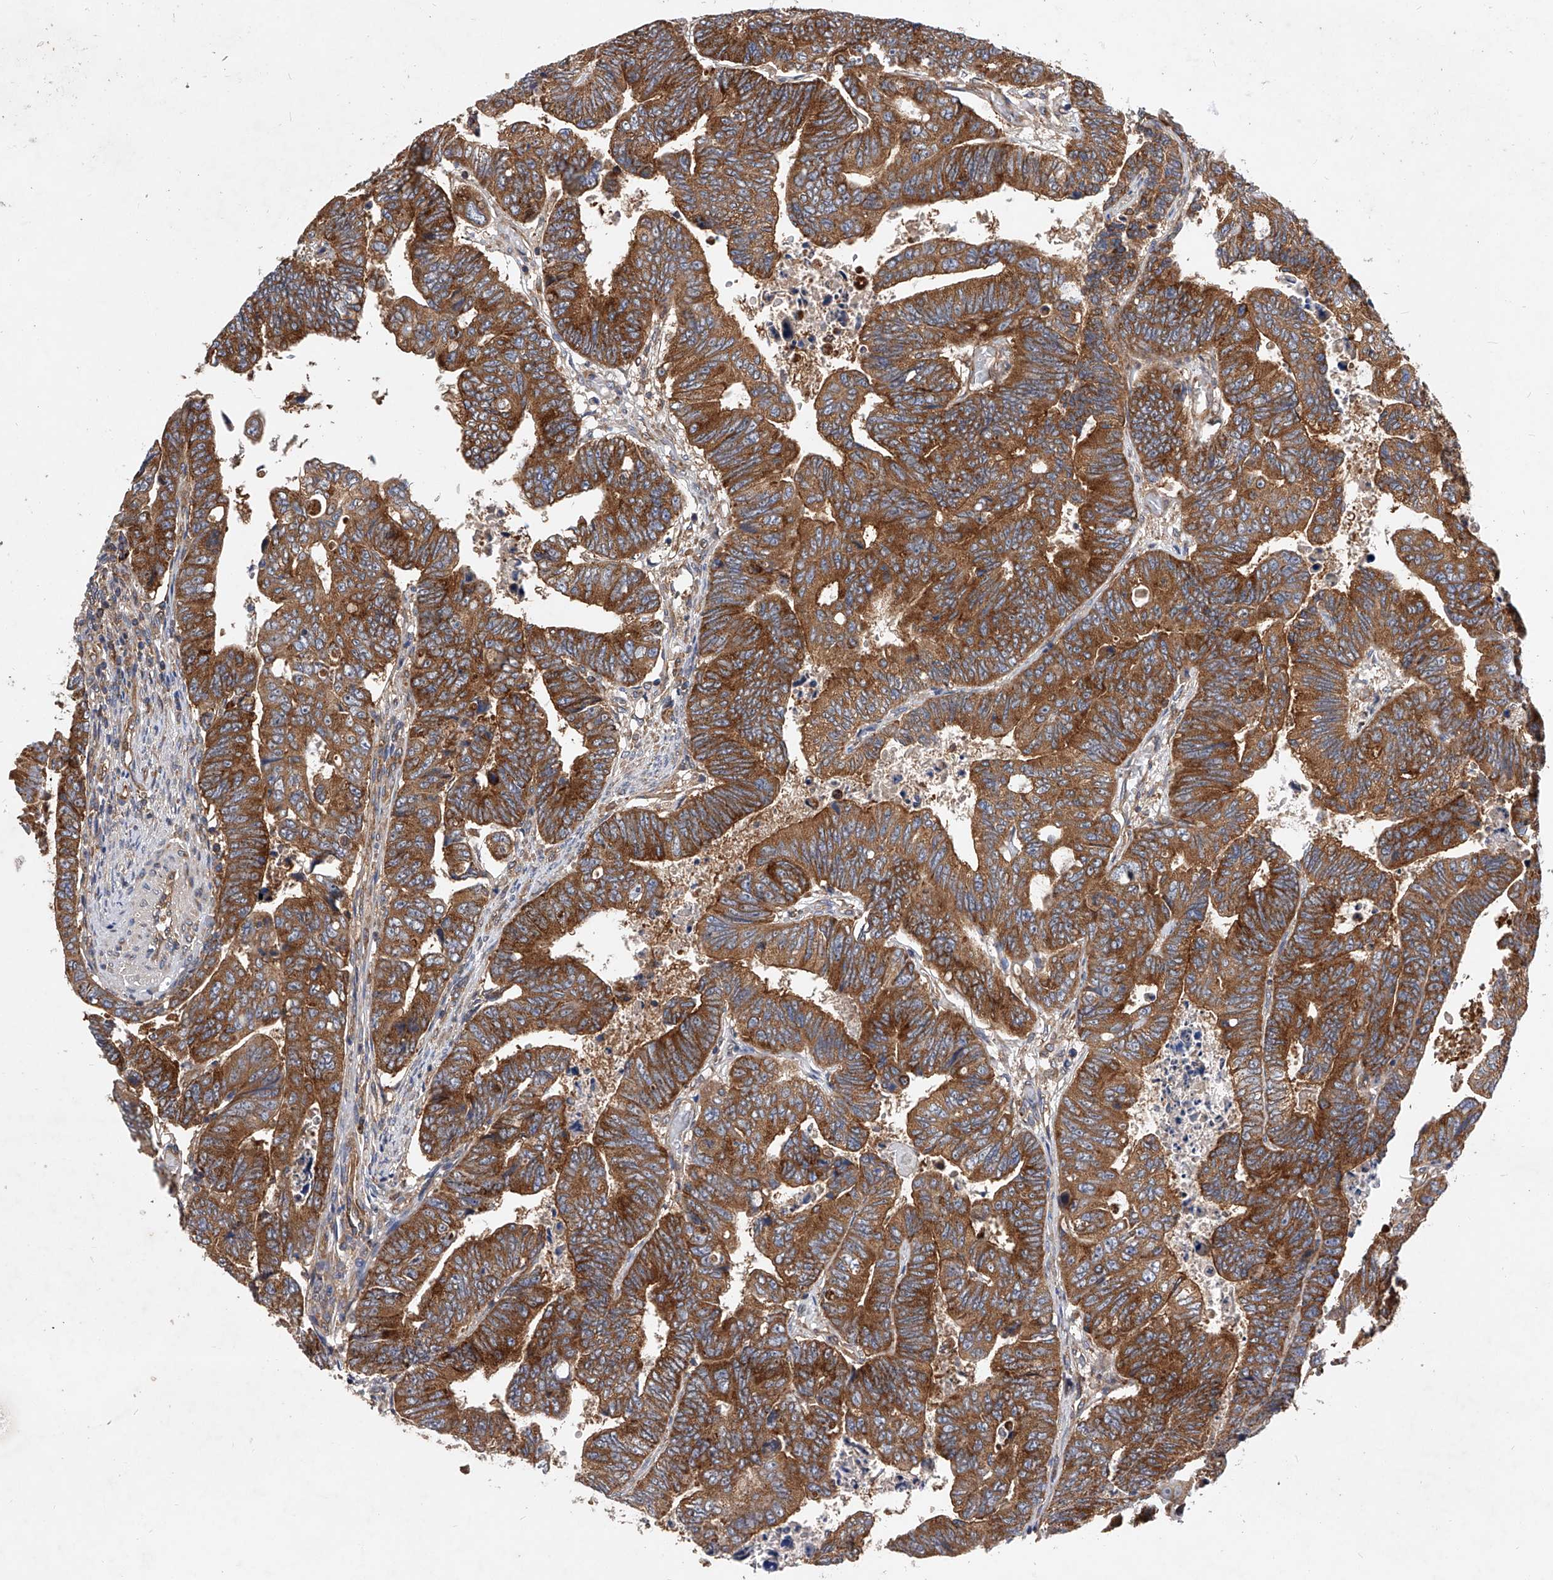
{"staining": {"intensity": "strong", "quantity": ">75%", "location": "cytoplasmic/membranous"}, "tissue": "colorectal cancer", "cell_type": "Tumor cells", "image_type": "cancer", "snomed": [{"axis": "morphology", "description": "Normal tissue, NOS"}, {"axis": "morphology", "description": "Adenocarcinoma, NOS"}, {"axis": "topography", "description": "Rectum"}], "caption": "IHC of human colorectal cancer (adenocarcinoma) reveals high levels of strong cytoplasmic/membranous expression in approximately >75% of tumor cells. (IHC, brightfield microscopy, high magnification).", "gene": "CFAP410", "patient": {"sex": "female", "age": 65}}